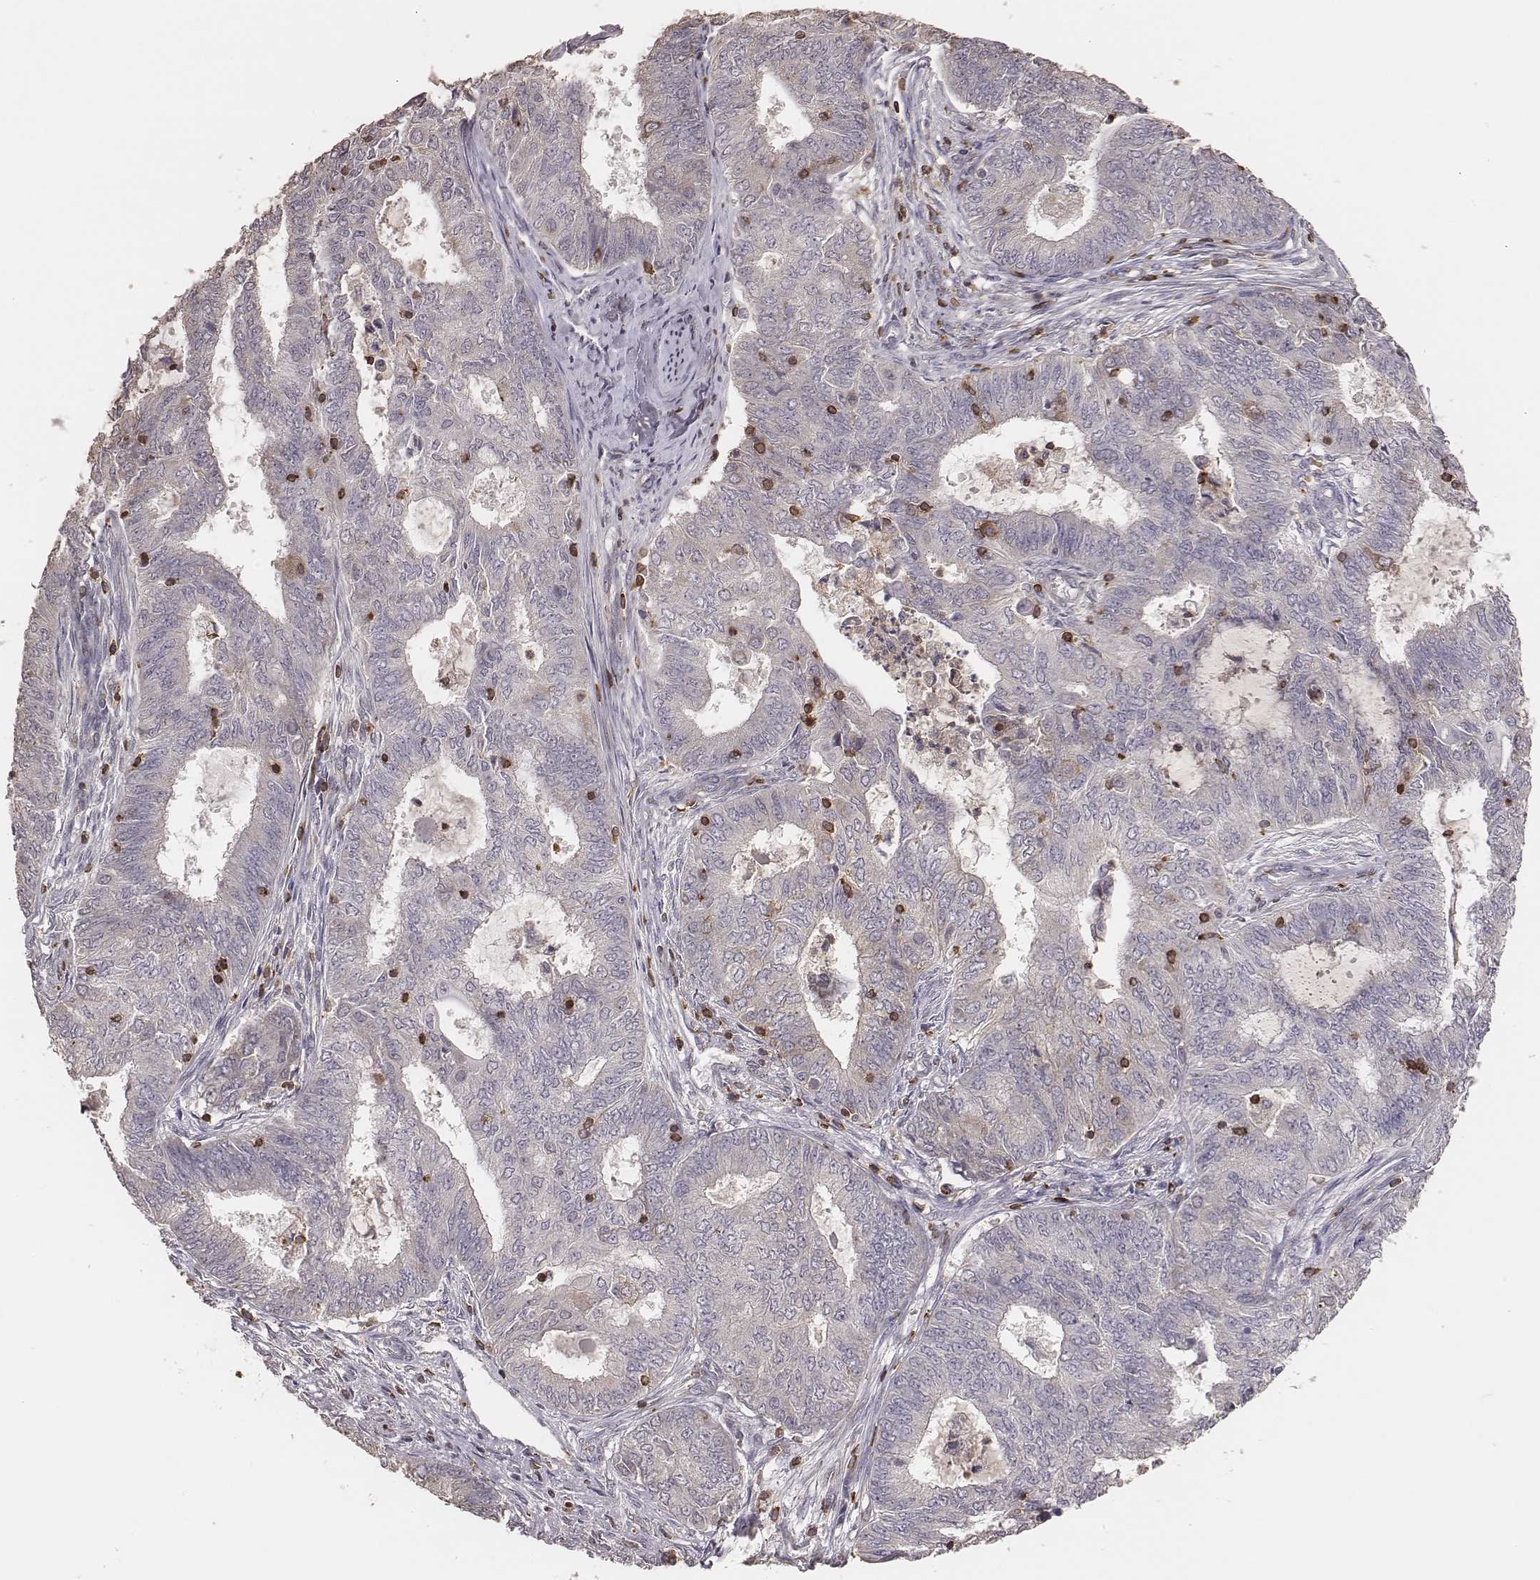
{"staining": {"intensity": "negative", "quantity": "none", "location": "none"}, "tissue": "endometrial cancer", "cell_type": "Tumor cells", "image_type": "cancer", "snomed": [{"axis": "morphology", "description": "Adenocarcinoma, NOS"}, {"axis": "topography", "description": "Endometrium"}], "caption": "Immunohistochemistry image of neoplastic tissue: adenocarcinoma (endometrial) stained with DAB reveals no significant protein staining in tumor cells.", "gene": "PILRA", "patient": {"sex": "female", "age": 62}}